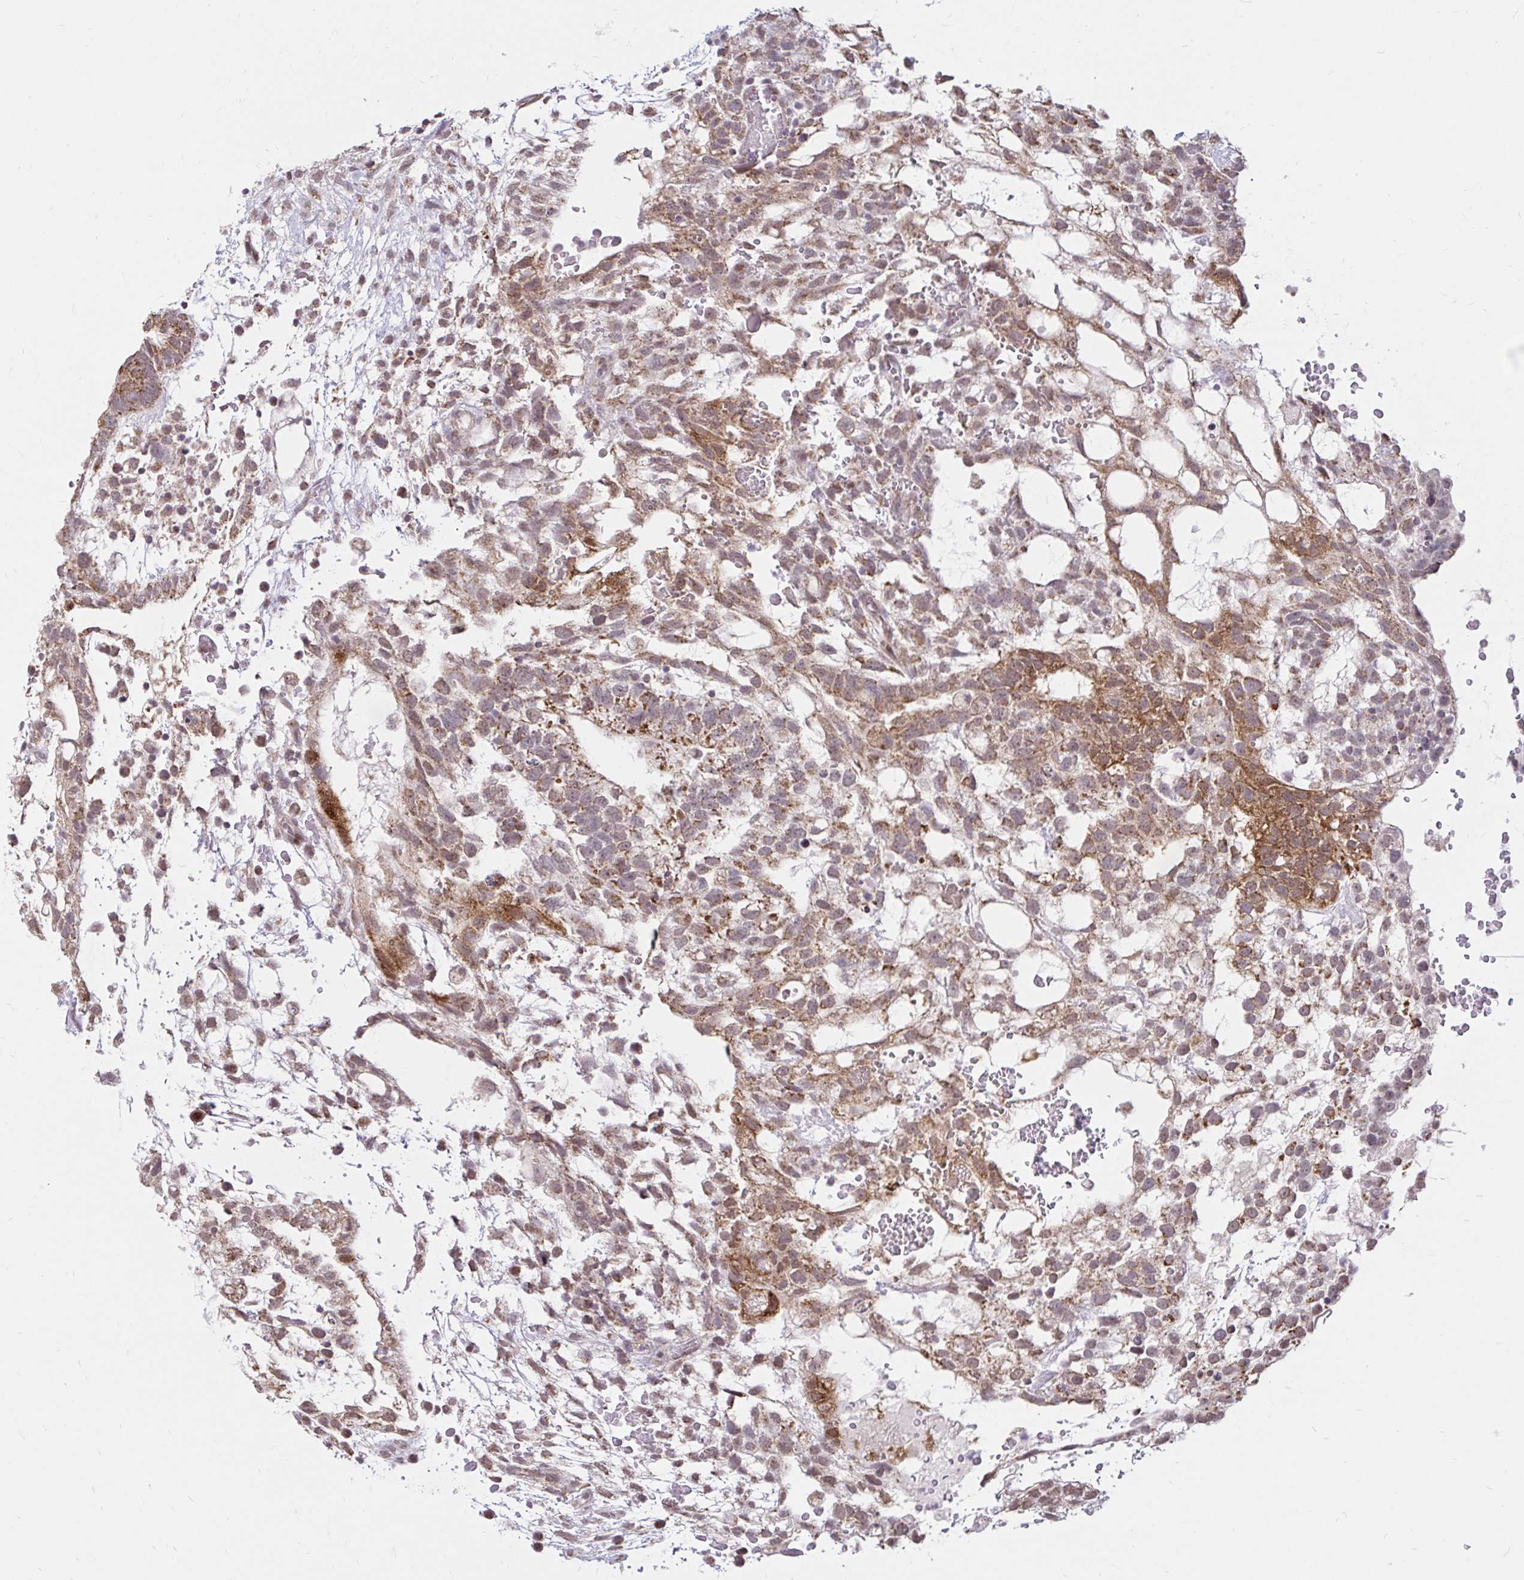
{"staining": {"intensity": "moderate", "quantity": "25%-75%", "location": "cytoplasmic/membranous"}, "tissue": "testis cancer", "cell_type": "Tumor cells", "image_type": "cancer", "snomed": [{"axis": "morphology", "description": "Normal tissue, NOS"}, {"axis": "morphology", "description": "Carcinoma, Embryonal, NOS"}, {"axis": "topography", "description": "Testis"}], "caption": "About 25%-75% of tumor cells in human embryonal carcinoma (testis) exhibit moderate cytoplasmic/membranous protein expression as visualized by brown immunohistochemical staining.", "gene": "TIMM50", "patient": {"sex": "male", "age": 32}}